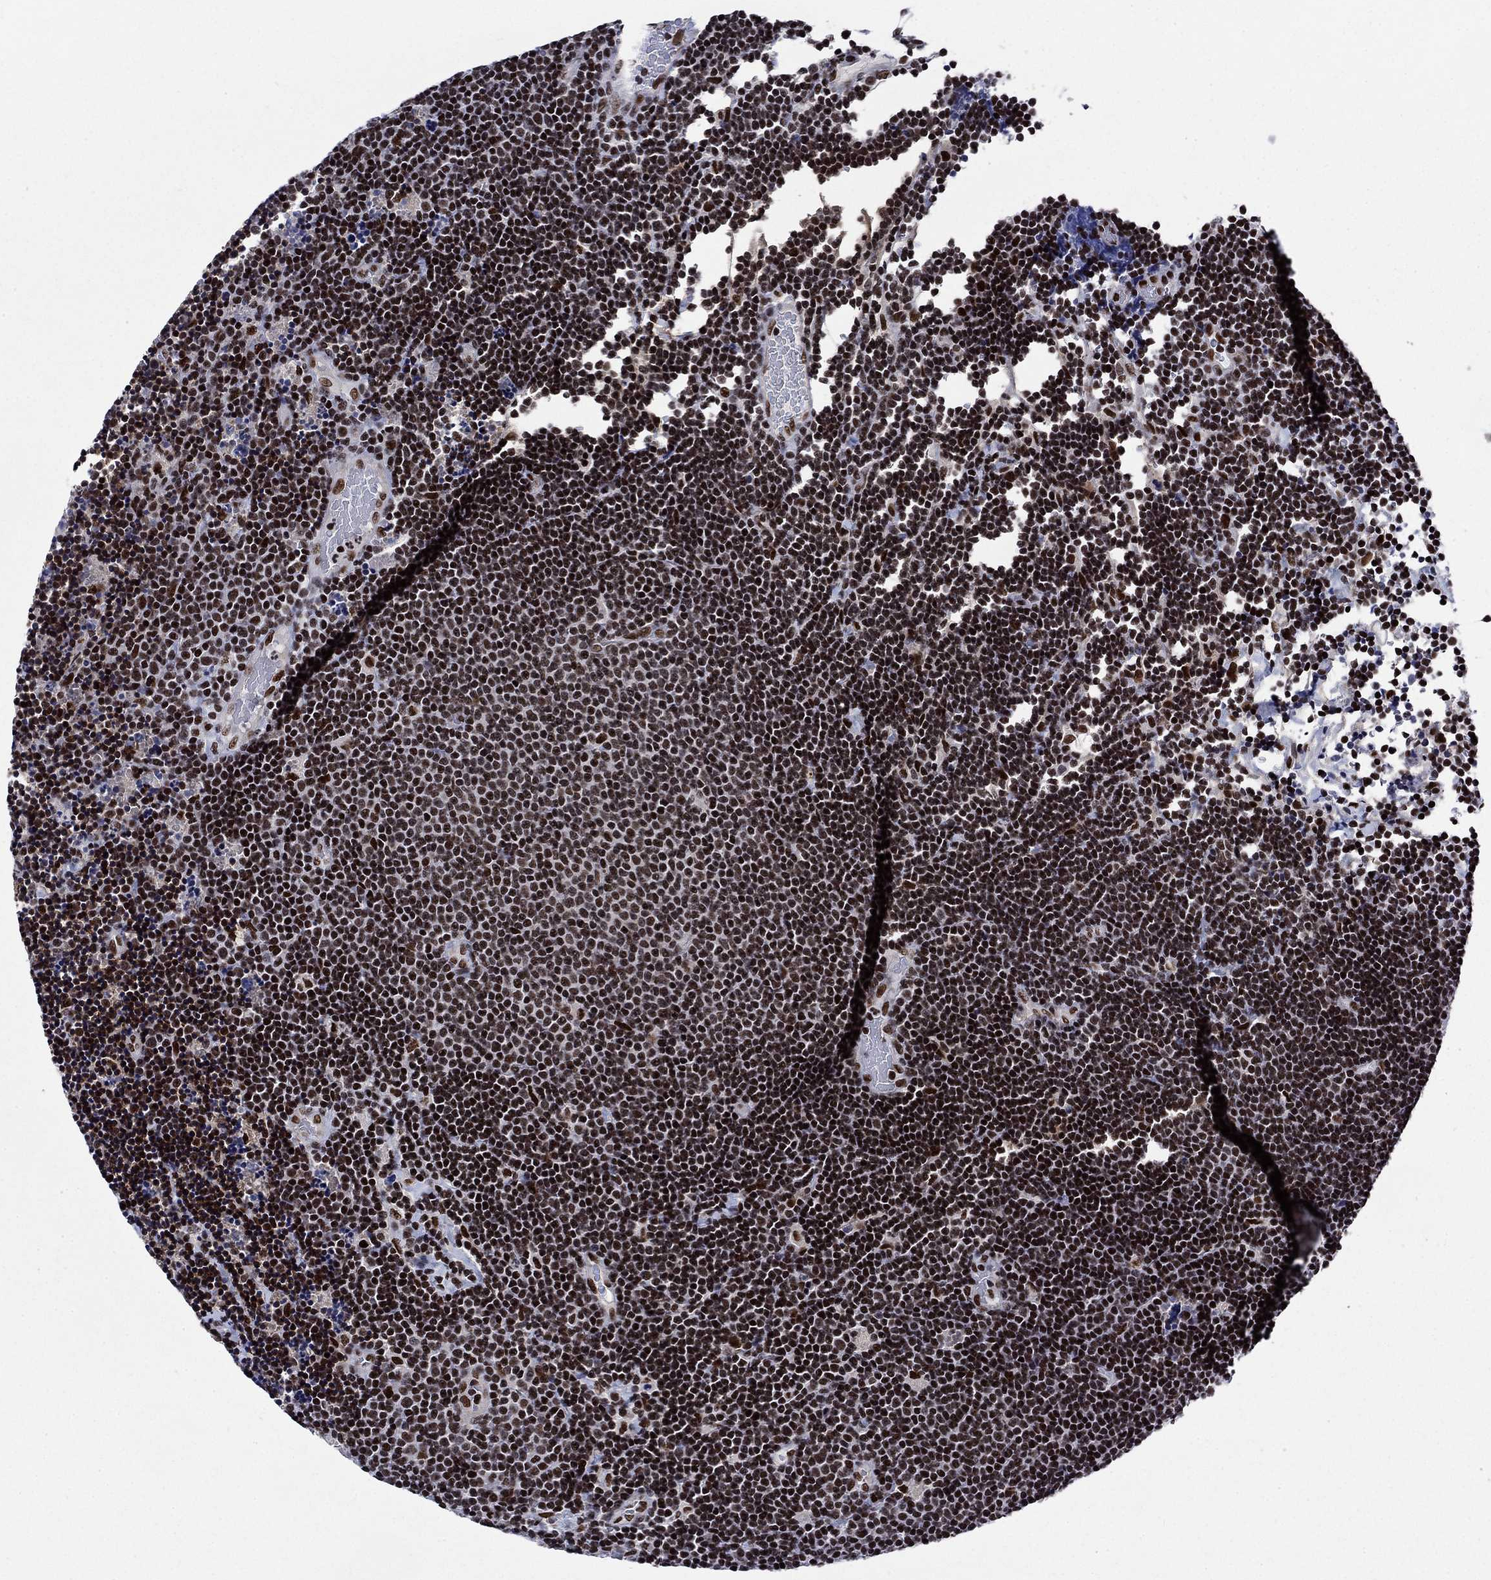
{"staining": {"intensity": "strong", "quantity": ">75%", "location": "nuclear"}, "tissue": "lymphoma", "cell_type": "Tumor cells", "image_type": "cancer", "snomed": [{"axis": "morphology", "description": "Malignant lymphoma, non-Hodgkin's type, Low grade"}, {"axis": "topography", "description": "Brain"}], "caption": "Immunohistochemical staining of lymphoma exhibits strong nuclear protein expression in about >75% of tumor cells. The protein is shown in brown color, while the nuclei are stained blue.", "gene": "RPRD1B", "patient": {"sex": "female", "age": 66}}